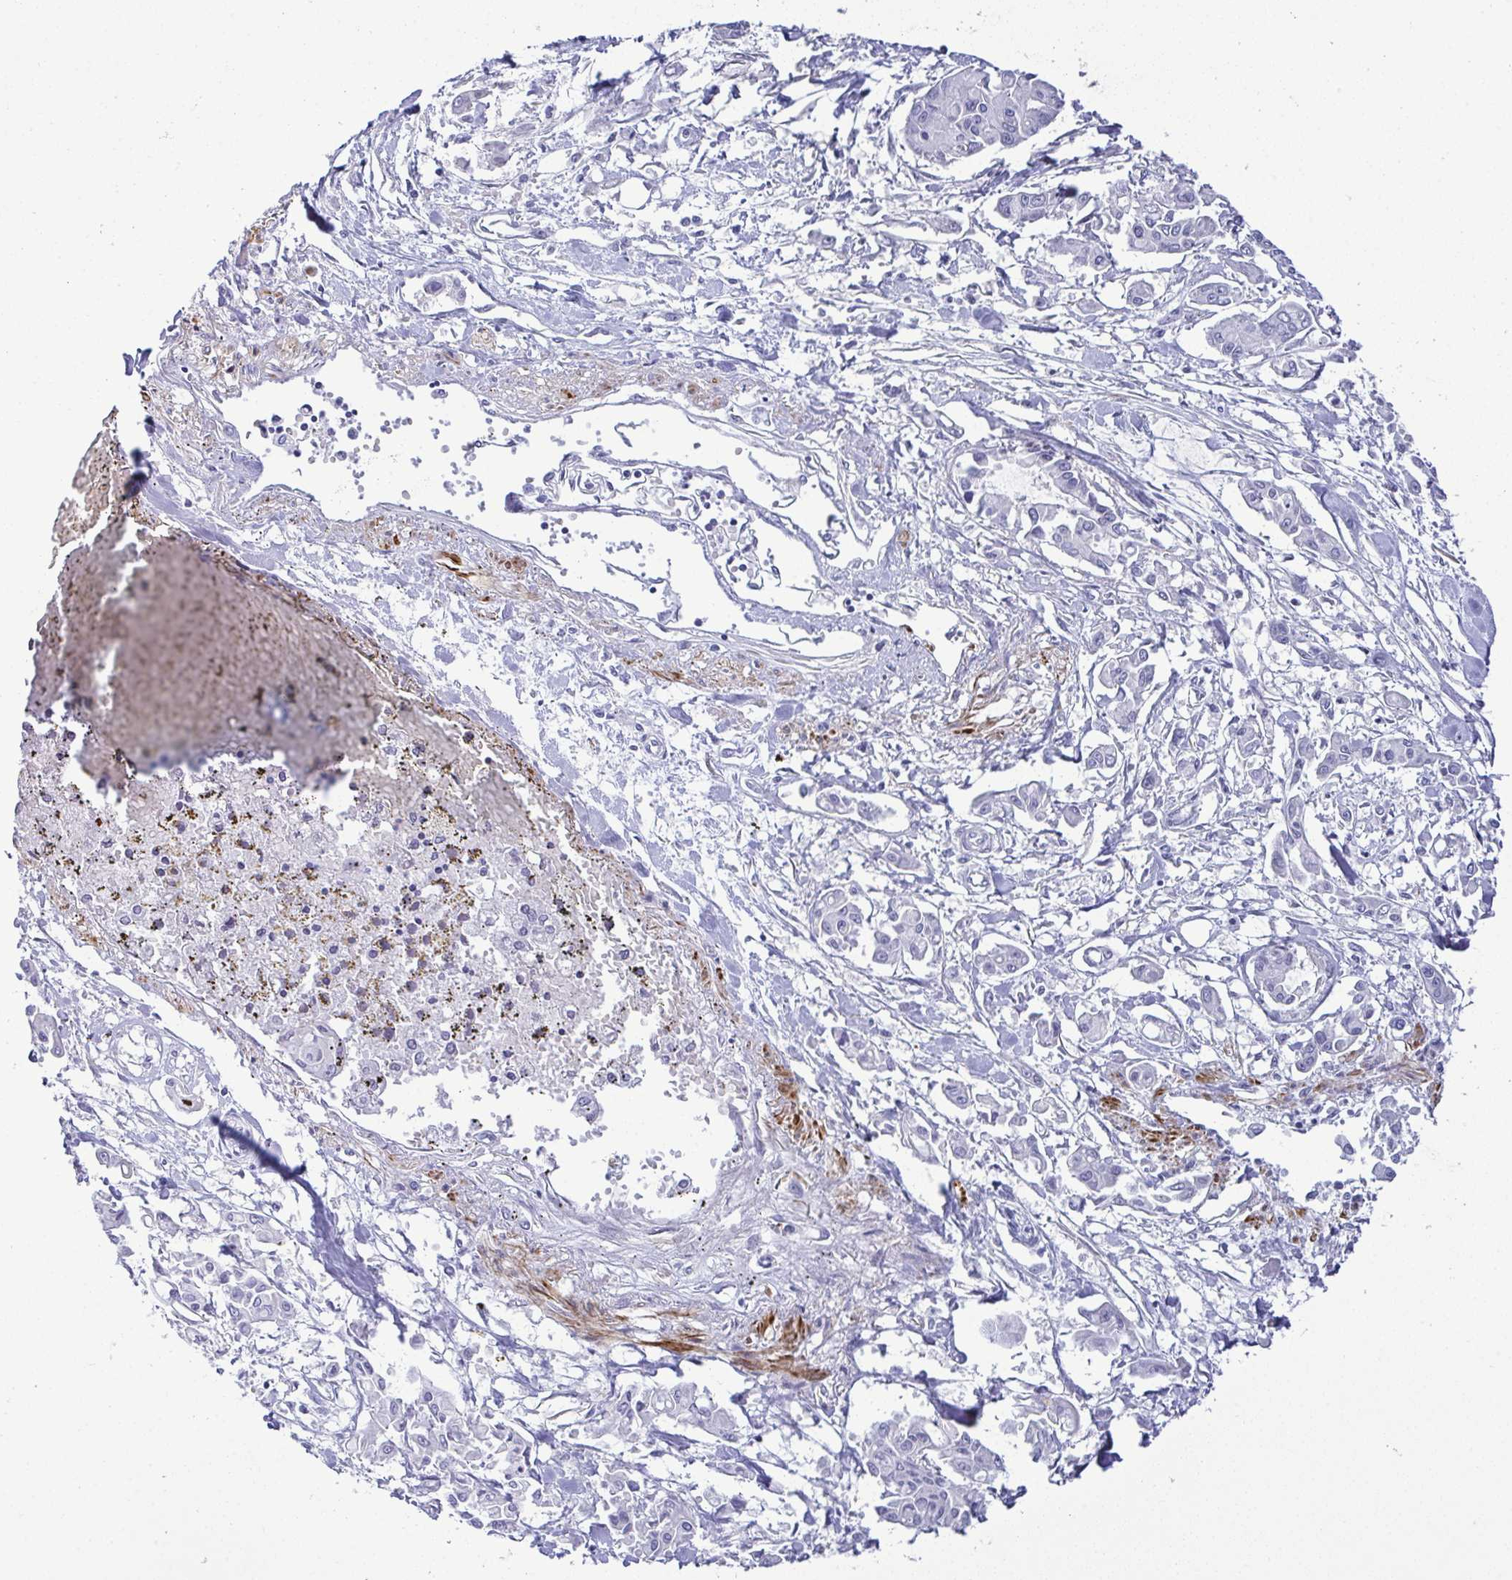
{"staining": {"intensity": "negative", "quantity": "none", "location": "none"}, "tissue": "pancreatic cancer", "cell_type": "Tumor cells", "image_type": "cancer", "snomed": [{"axis": "morphology", "description": "Adenocarcinoma, NOS"}, {"axis": "topography", "description": "Pancreas"}], "caption": "Adenocarcinoma (pancreatic) was stained to show a protein in brown. There is no significant expression in tumor cells. (IHC, brightfield microscopy, high magnification).", "gene": "CFAP97D1", "patient": {"sex": "male", "age": 61}}